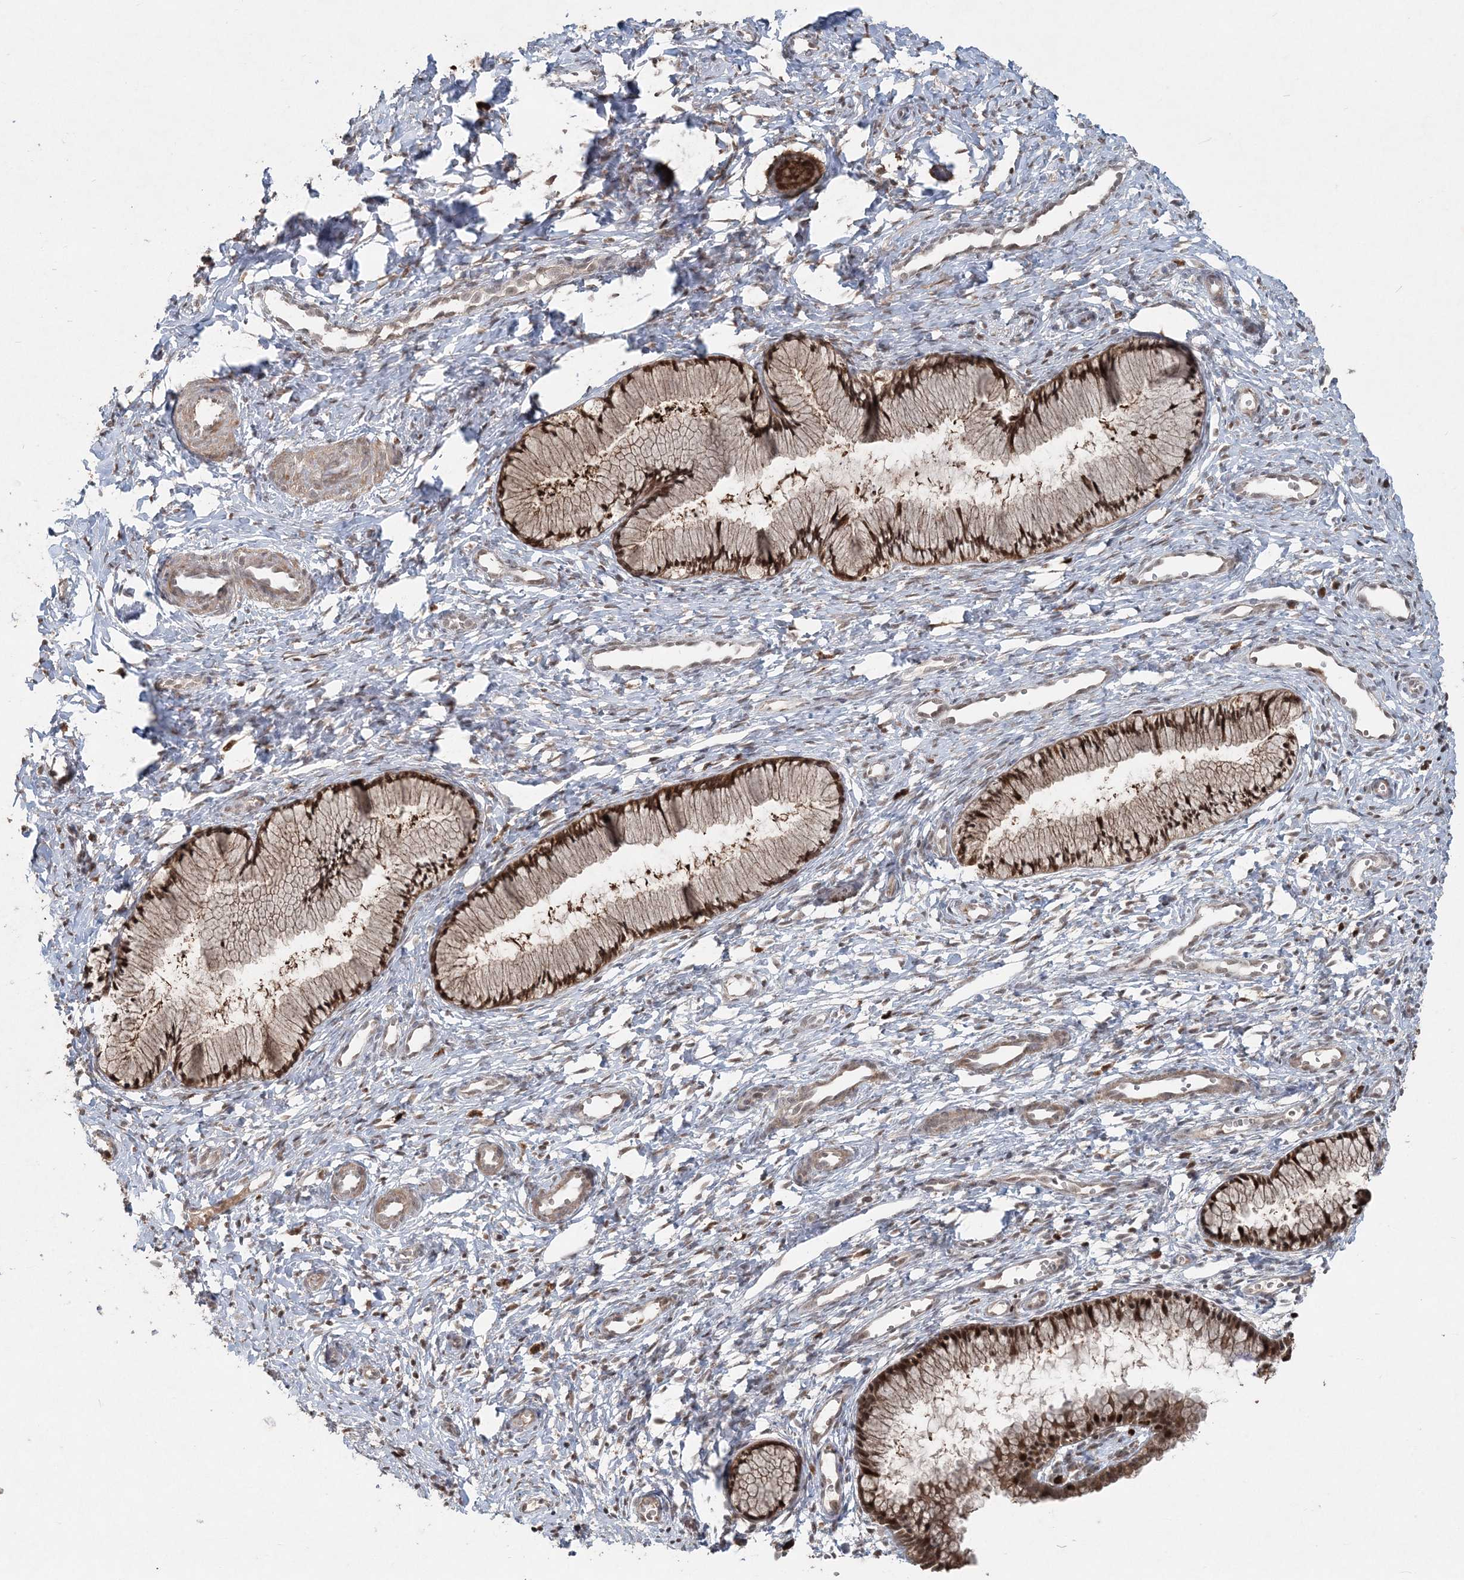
{"staining": {"intensity": "strong", "quantity": ">75%", "location": "nuclear"}, "tissue": "cervix", "cell_type": "Glandular cells", "image_type": "normal", "snomed": [{"axis": "morphology", "description": "Normal tissue, NOS"}, {"axis": "topography", "description": "Cervix"}], "caption": "The photomicrograph demonstrates staining of benign cervix, revealing strong nuclear protein positivity (brown color) within glandular cells.", "gene": "SLU7", "patient": {"sex": "female", "age": 27}}